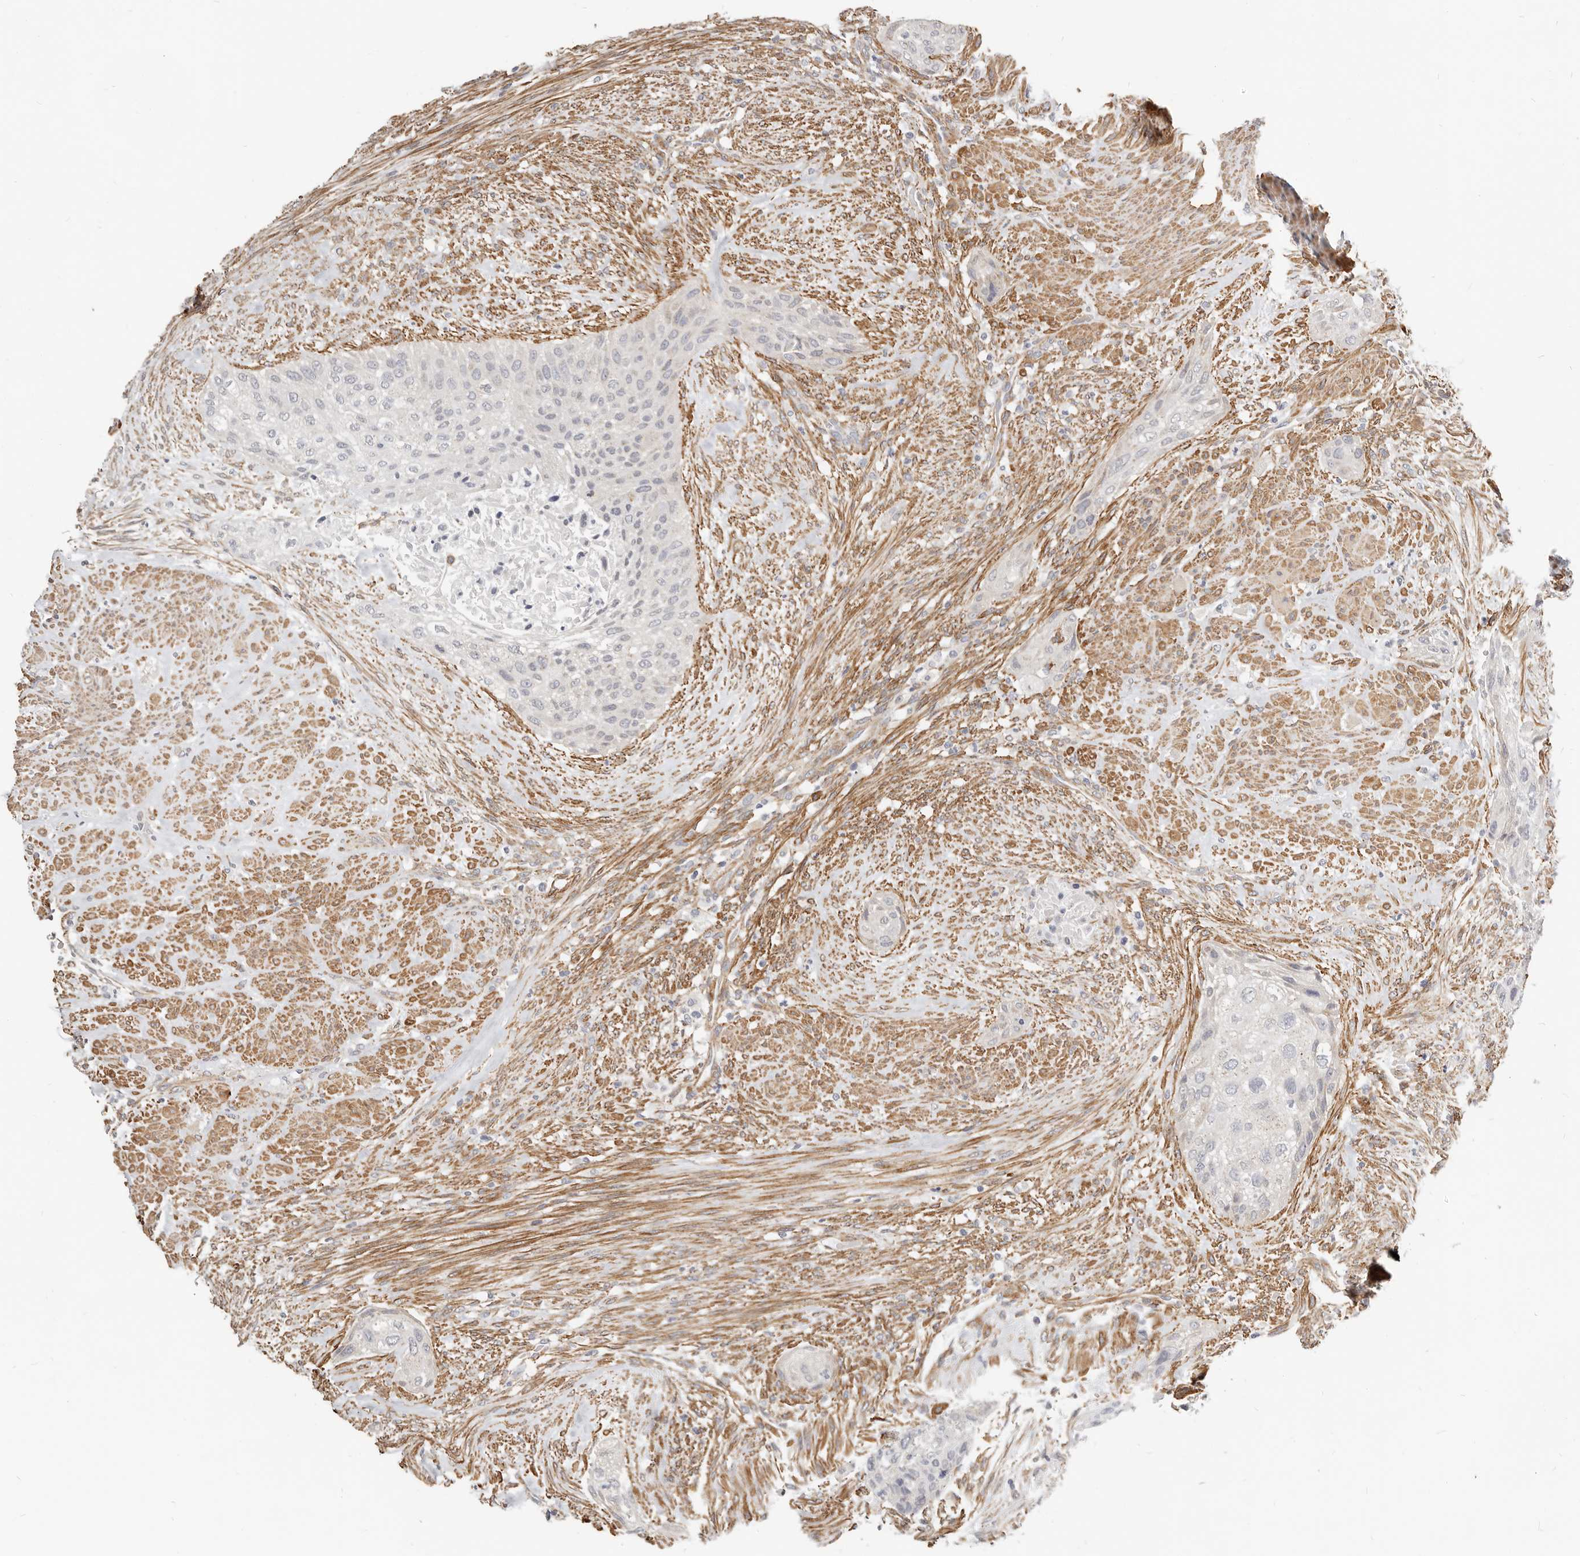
{"staining": {"intensity": "negative", "quantity": "none", "location": "none"}, "tissue": "urothelial cancer", "cell_type": "Tumor cells", "image_type": "cancer", "snomed": [{"axis": "morphology", "description": "Urothelial carcinoma, High grade"}, {"axis": "topography", "description": "Urinary bladder"}], "caption": "A high-resolution micrograph shows IHC staining of urothelial cancer, which exhibits no significant expression in tumor cells.", "gene": "RABAC1", "patient": {"sex": "male", "age": 35}}